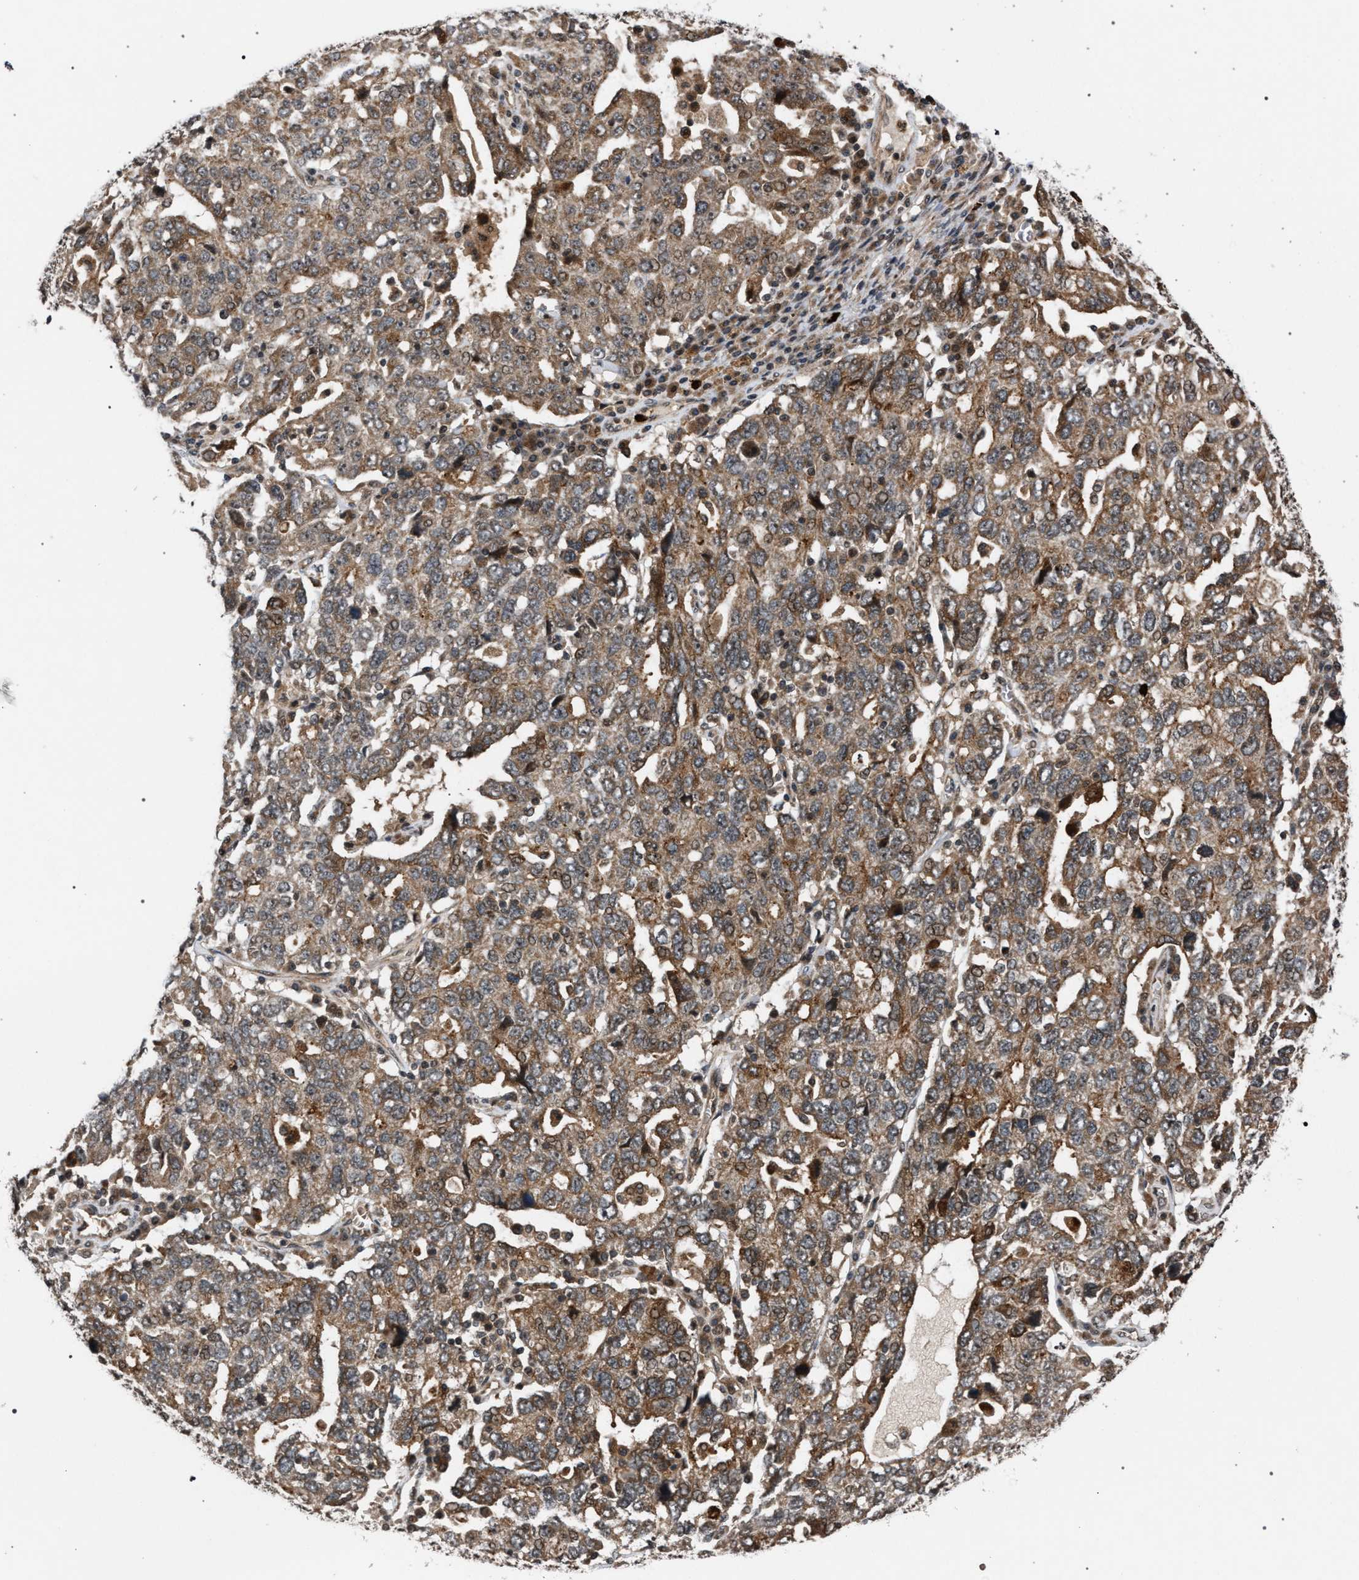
{"staining": {"intensity": "moderate", "quantity": ">75%", "location": "cytoplasmic/membranous"}, "tissue": "ovarian cancer", "cell_type": "Tumor cells", "image_type": "cancer", "snomed": [{"axis": "morphology", "description": "Carcinoma, endometroid"}, {"axis": "topography", "description": "Ovary"}], "caption": "There is medium levels of moderate cytoplasmic/membranous expression in tumor cells of ovarian endometroid carcinoma, as demonstrated by immunohistochemical staining (brown color).", "gene": "IRAK4", "patient": {"sex": "female", "age": 62}}